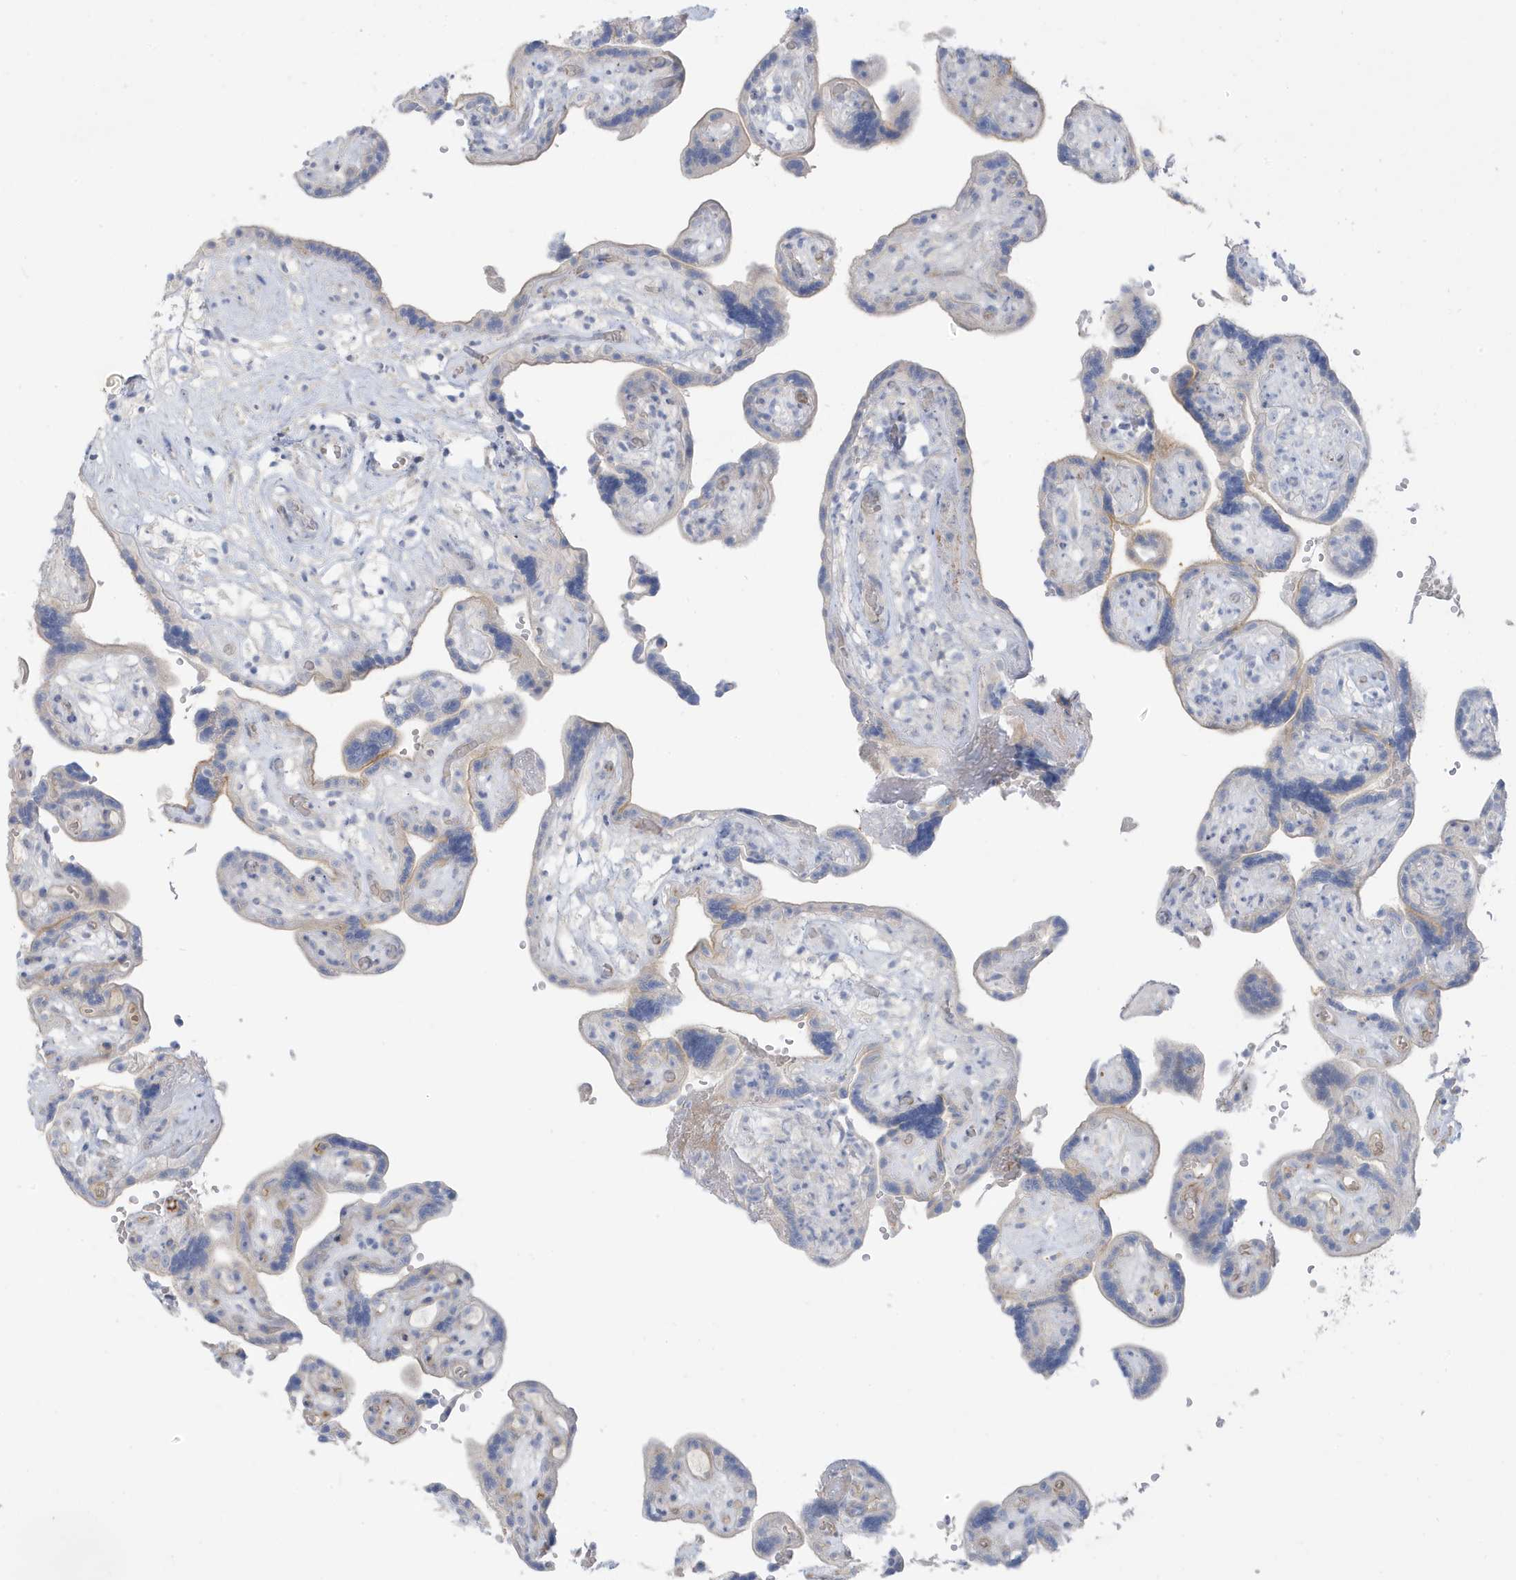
{"staining": {"intensity": "weak", "quantity": "<25%", "location": "cytoplasmic/membranous"}, "tissue": "placenta", "cell_type": "Decidual cells", "image_type": "normal", "snomed": [{"axis": "morphology", "description": "Normal tissue, NOS"}, {"axis": "topography", "description": "Placenta"}], "caption": "Immunohistochemistry micrograph of unremarkable placenta: human placenta stained with DAB exhibits no significant protein expression in decidual cells.", "gene": "ATP13A5", "patient": {"sex": "female", "age": 30}}